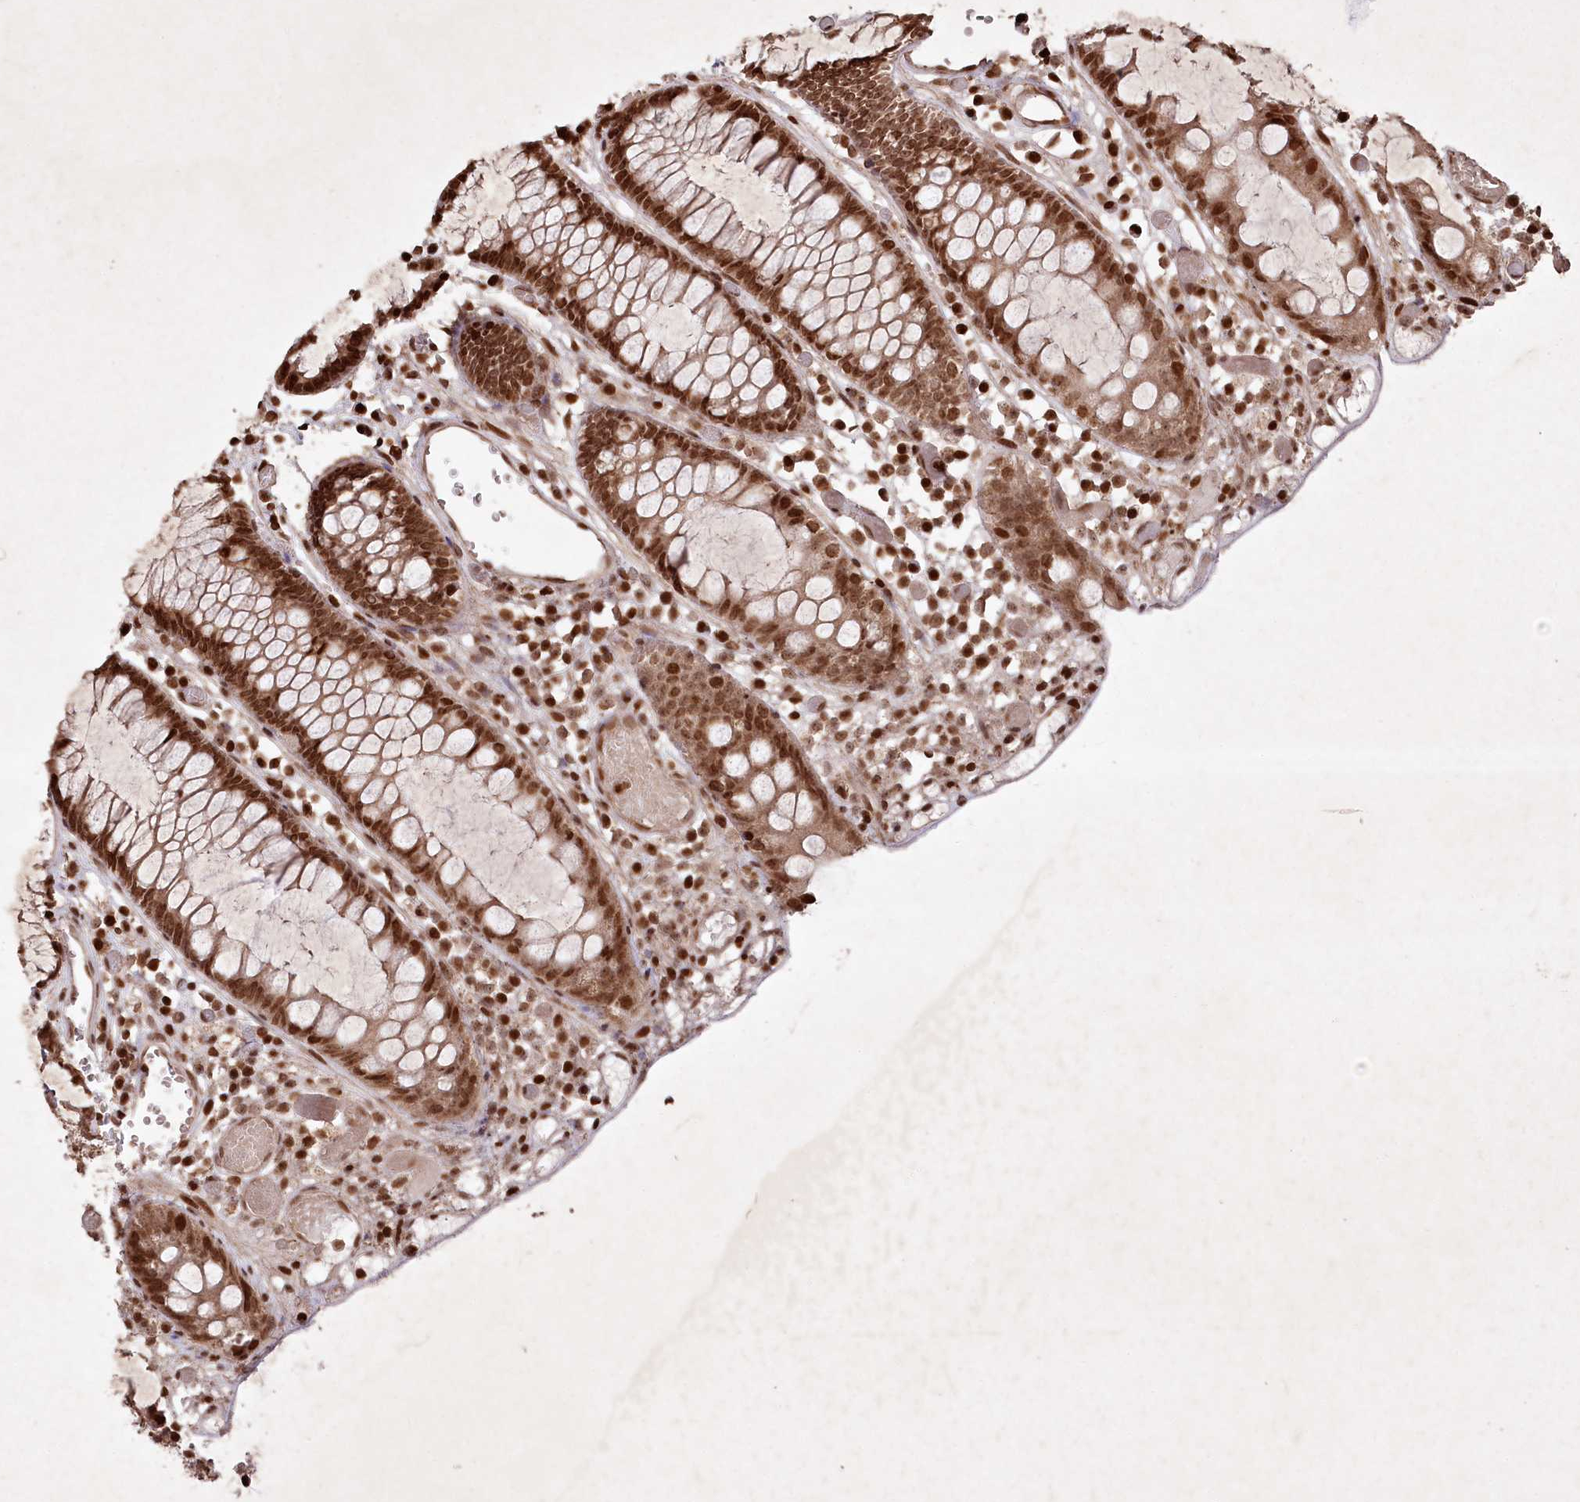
{"staining": {"intensity": "strong", "quantity": ">75%", "location": "cytoplasmic/membranous,nuclear"}, "tissue": "colon", "cell_type": "Endothelial cells", "image_type": "normal", "snomed": [{"axis": "morphology", "description": "Normal tissue, NOS"}, {"axis": "topography", "description": "Colon"}], "caption": "IHC (DAB) staining of benign colon reveals strong cytoplasmic/membranous,nuclear protein expression in approximately >75% of endothelial cells. The staining was performed using DAB to visualize the protein expression in brown, while the nuclei were stained in blue with hematoxylin (Magnification: 20x).", "gene": "CCSER2", "patient": {"sex": "male", "age": 14}}